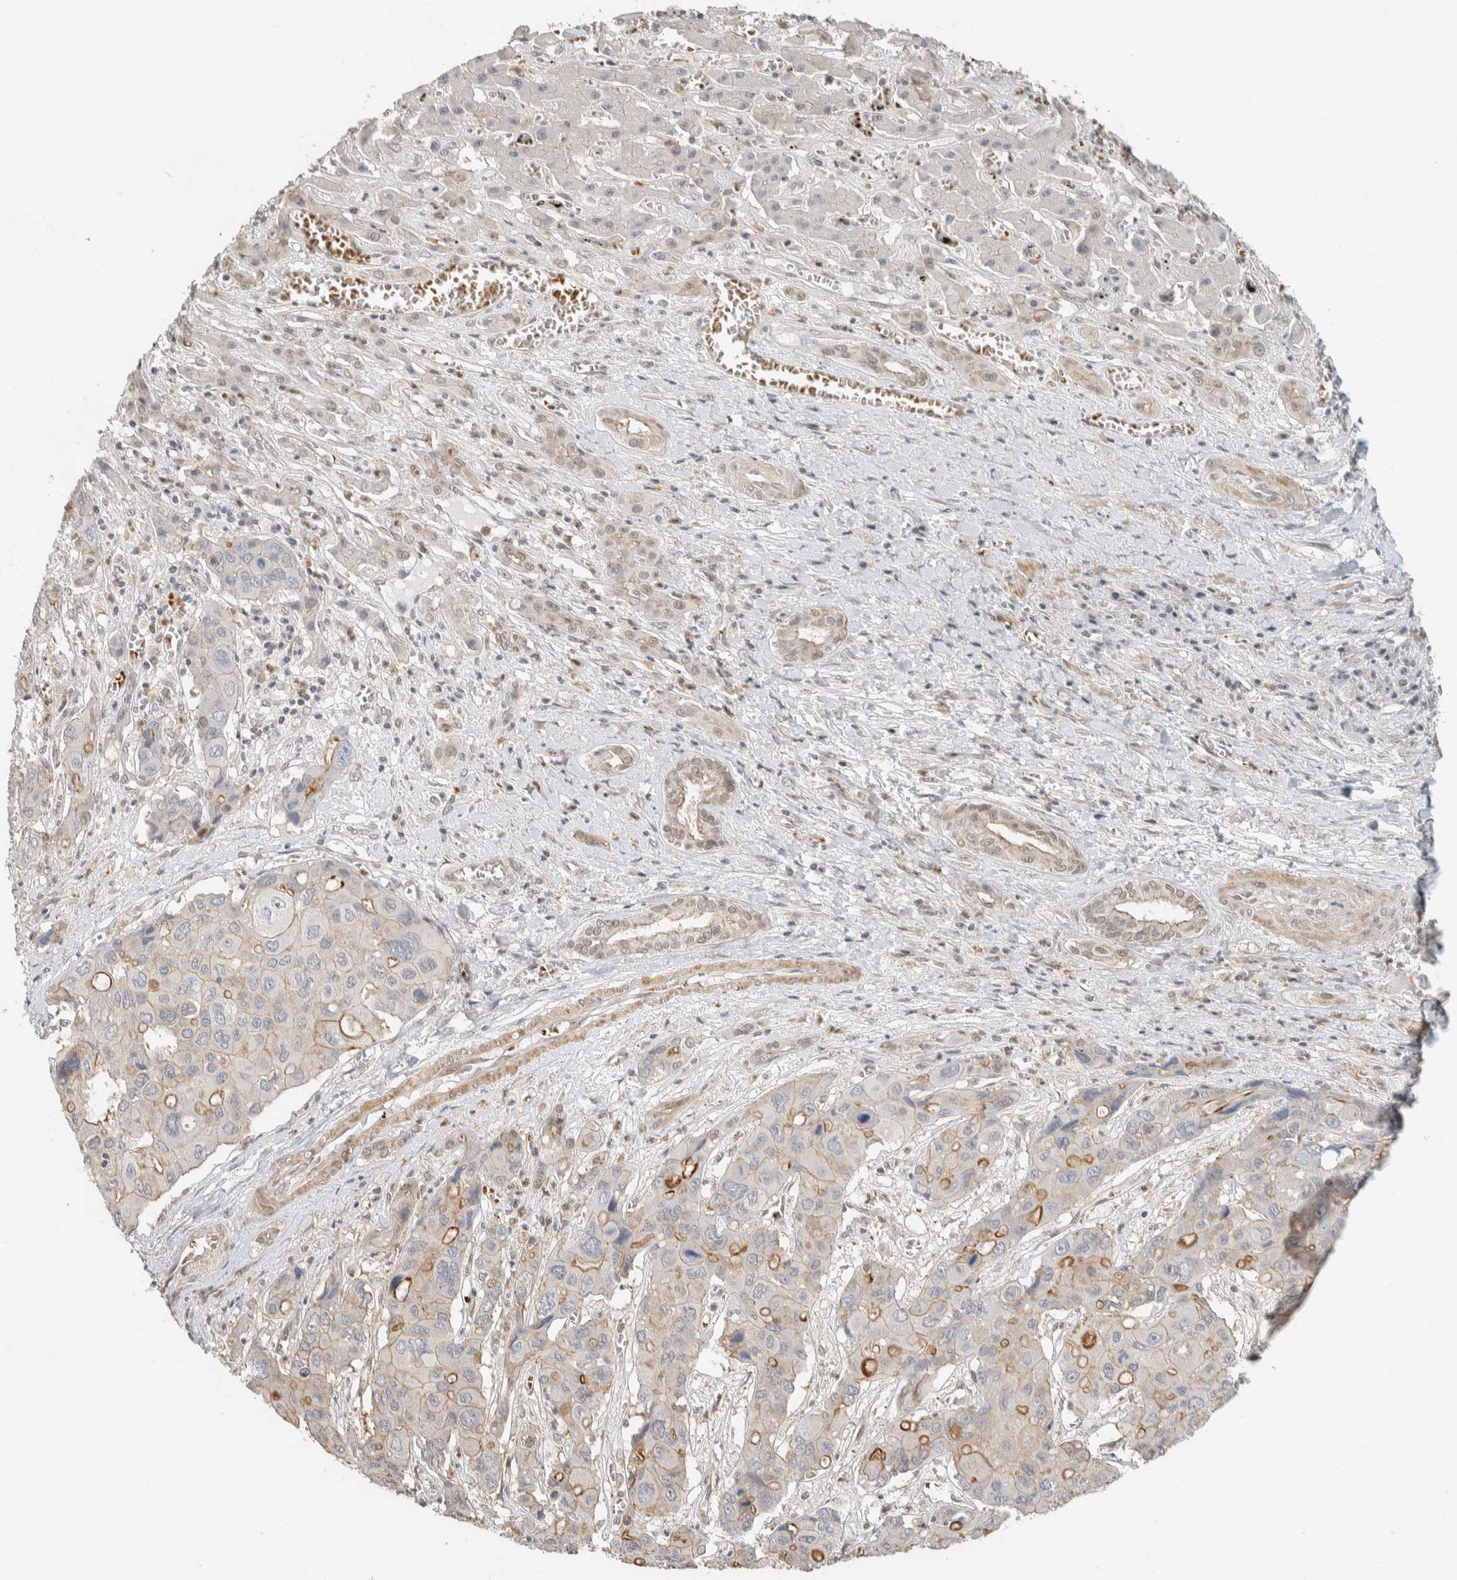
{"staining": {"intensity": "moderate", "quantity": "25%-75%", "location": "cytoplasmic/membranous"}, "tissue": "liver cancer", "cell_type": "Tumor cells", "image_type": "cancer", "snomed": [{"axis": "morphology", "description": "Cholangiocarcinoma"}, {"axis": "topography", "description": "Liver"}], "caption": "Immunohistochemical staining of cholangiocarcinoma (liver) displays moderate cytoplasmic/membranous protein staining in approximately 25%-75% of tumor cells. (brown staining indicates protein expression, while blue staining denotes nuclei).", "gene": "ZBTB2", "patient": {"sex": "male", "age": 67}}